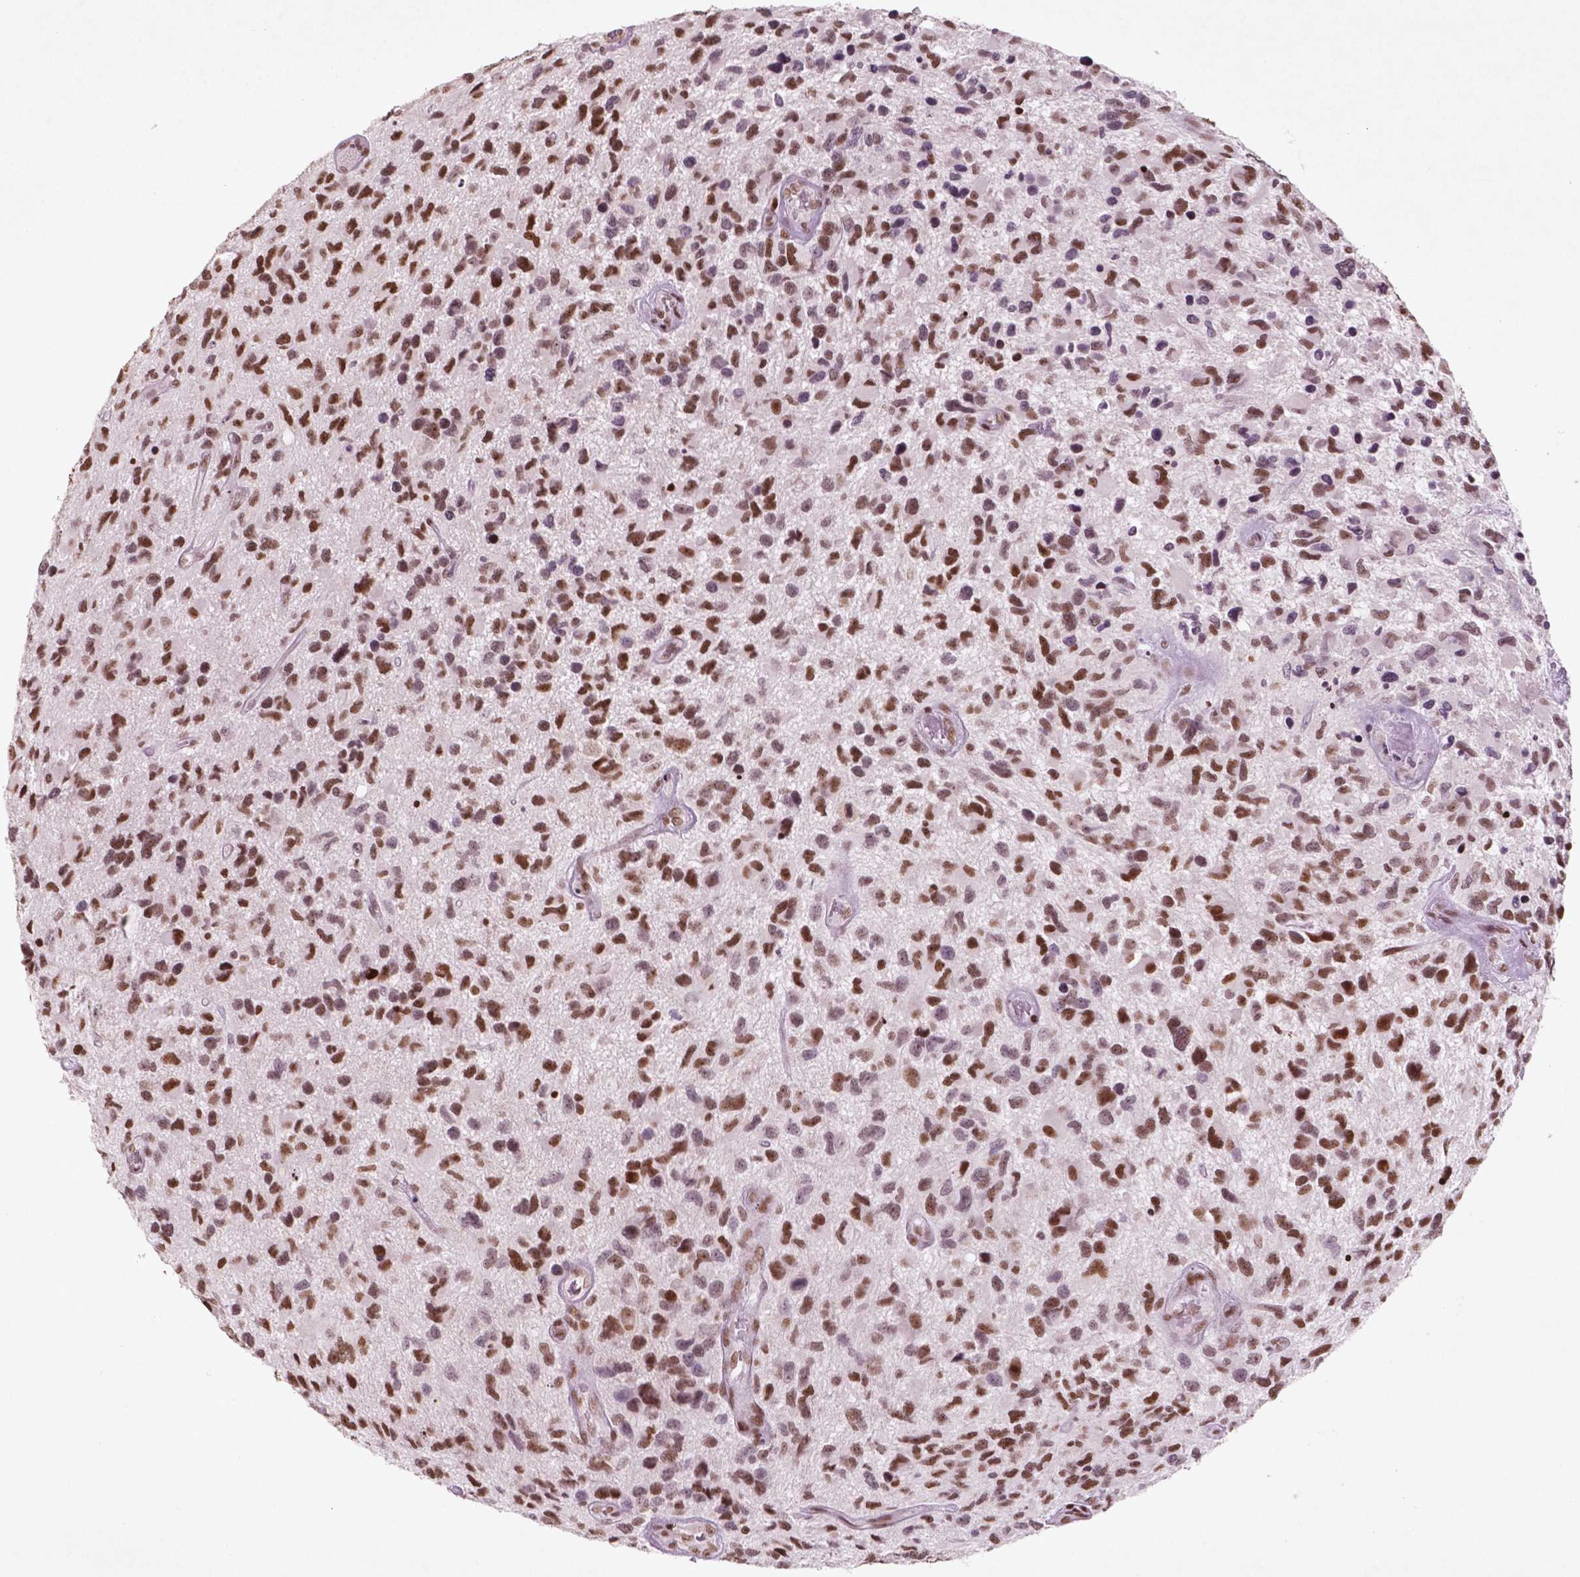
{"staining": {"intensity": "strong", "quantity": ">75%", "location": "nuclear"}, "tissue": "glioma", "cell_type": "Tumor cells", "image_type": "cancer", "snomed": [{"axis": "morphology", "description": "Glioma, malignant, NOS"}, {"axis": "morphology", "description": "Glioma, malignant, High grade"}, {"axis": "topography", "description": "Brain"}], "caption": "The immunohistochemical stain highlights strong nuclear expression in tumor cells of glioma tissue. The staining is performed using DAB brown chromogen to label protein expression. The nuclei are counter-stained blue using hematoxylin.", "gene": "HMG20B", "patient": {"sex": "female", "age": 71}}